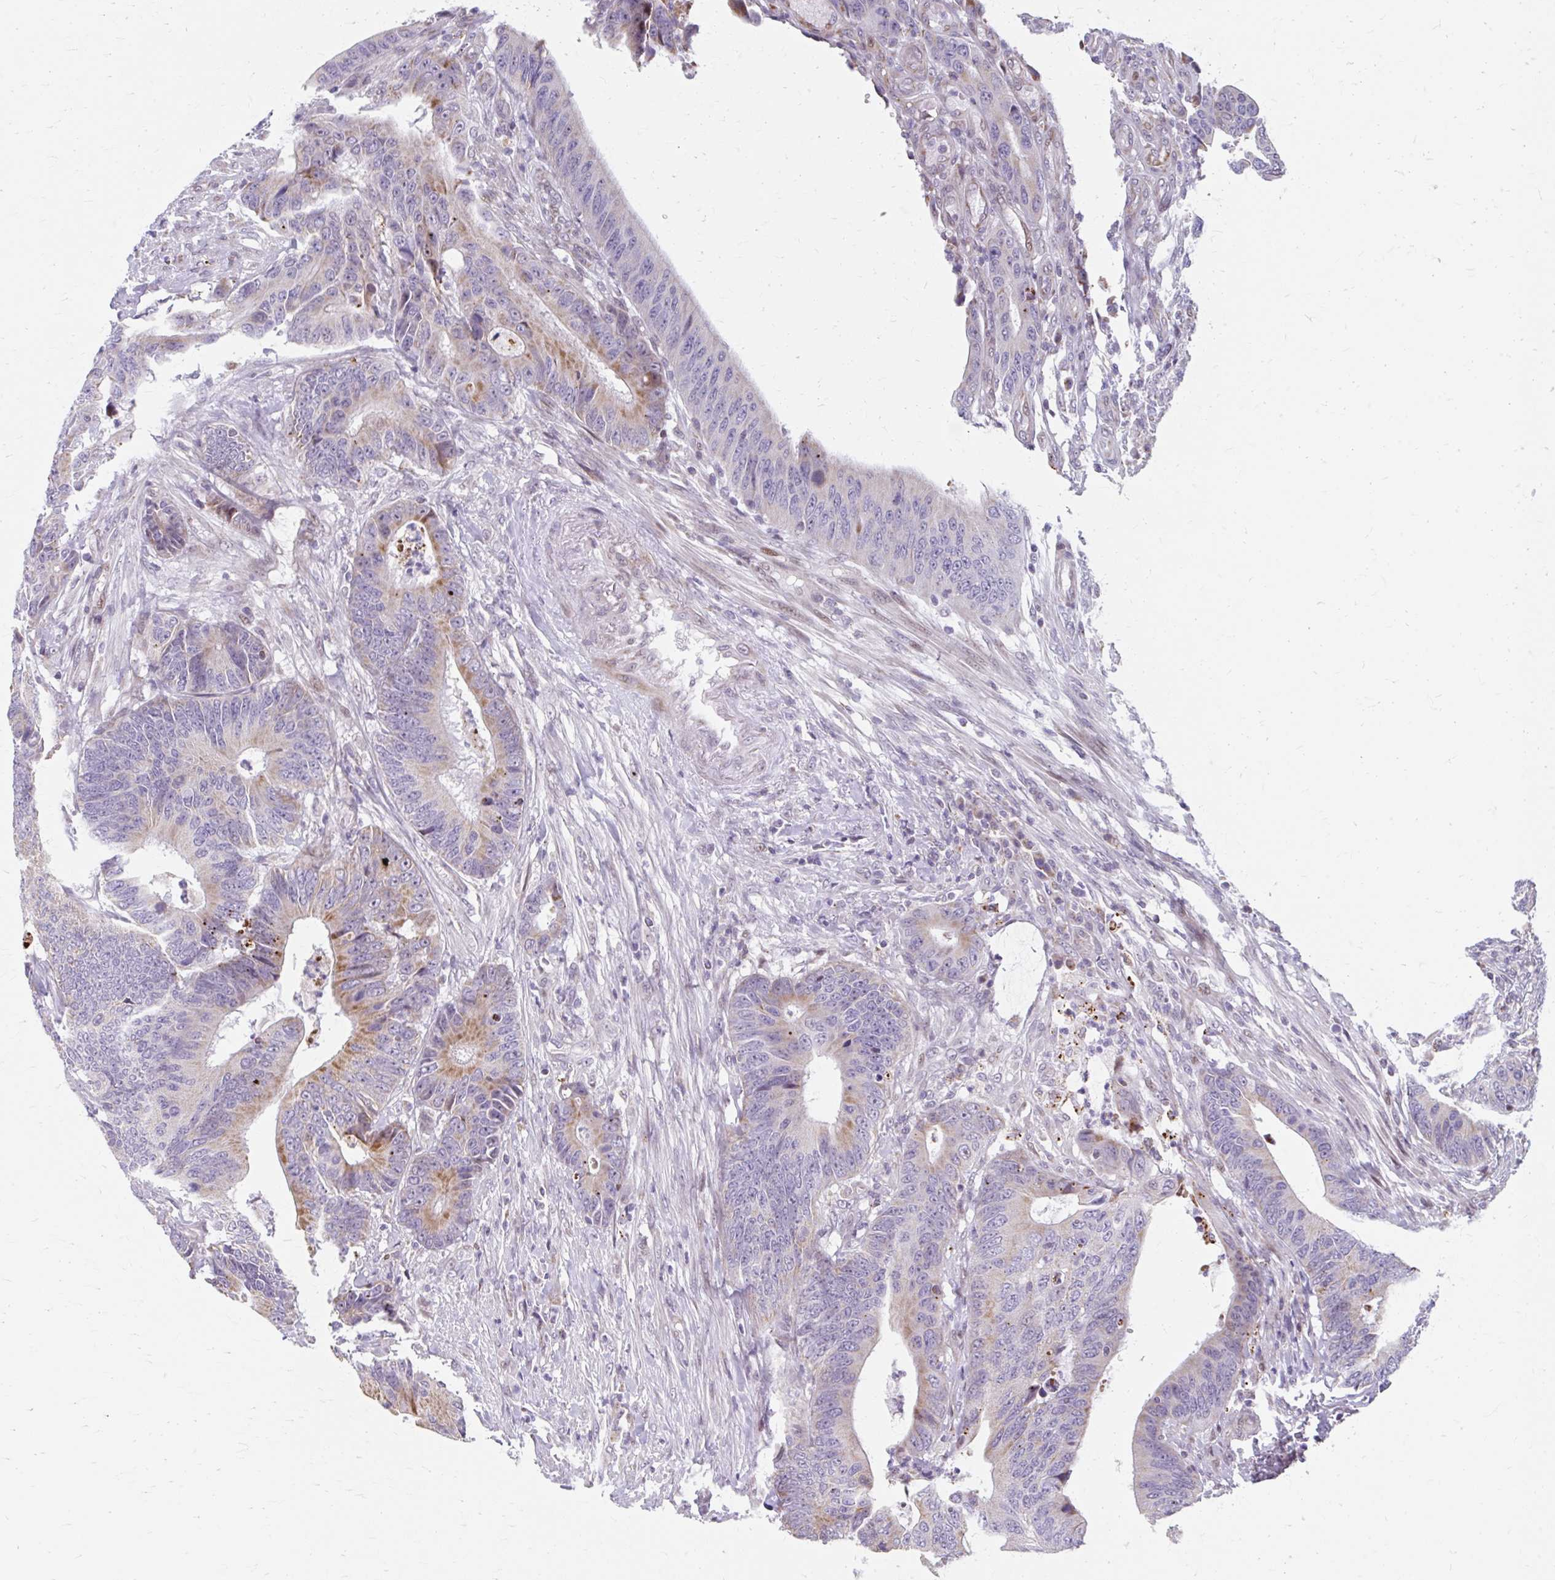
{"staining": {"intensity": "moderate", "quantity": "25%-75%", "location": "cytoplasmic/membranous"}, "tissue": "colorectal cancer", "cell_type": "Tumor cells", "image_type": "cancer", "snomed": [{"axis": "morphology", "description": "Adenocarcinoma, NOS"}, {"axis": "topography", "description": "Colon"}], "caption": "IHC of adenocarcinoma (colorectal) exhibits medium levels of moderate cytoplasmic/membranous expression in about 25%-75% of tumor cells.", "gene": "BEAN1", "patient": {"sex": "male", "age": 87}}